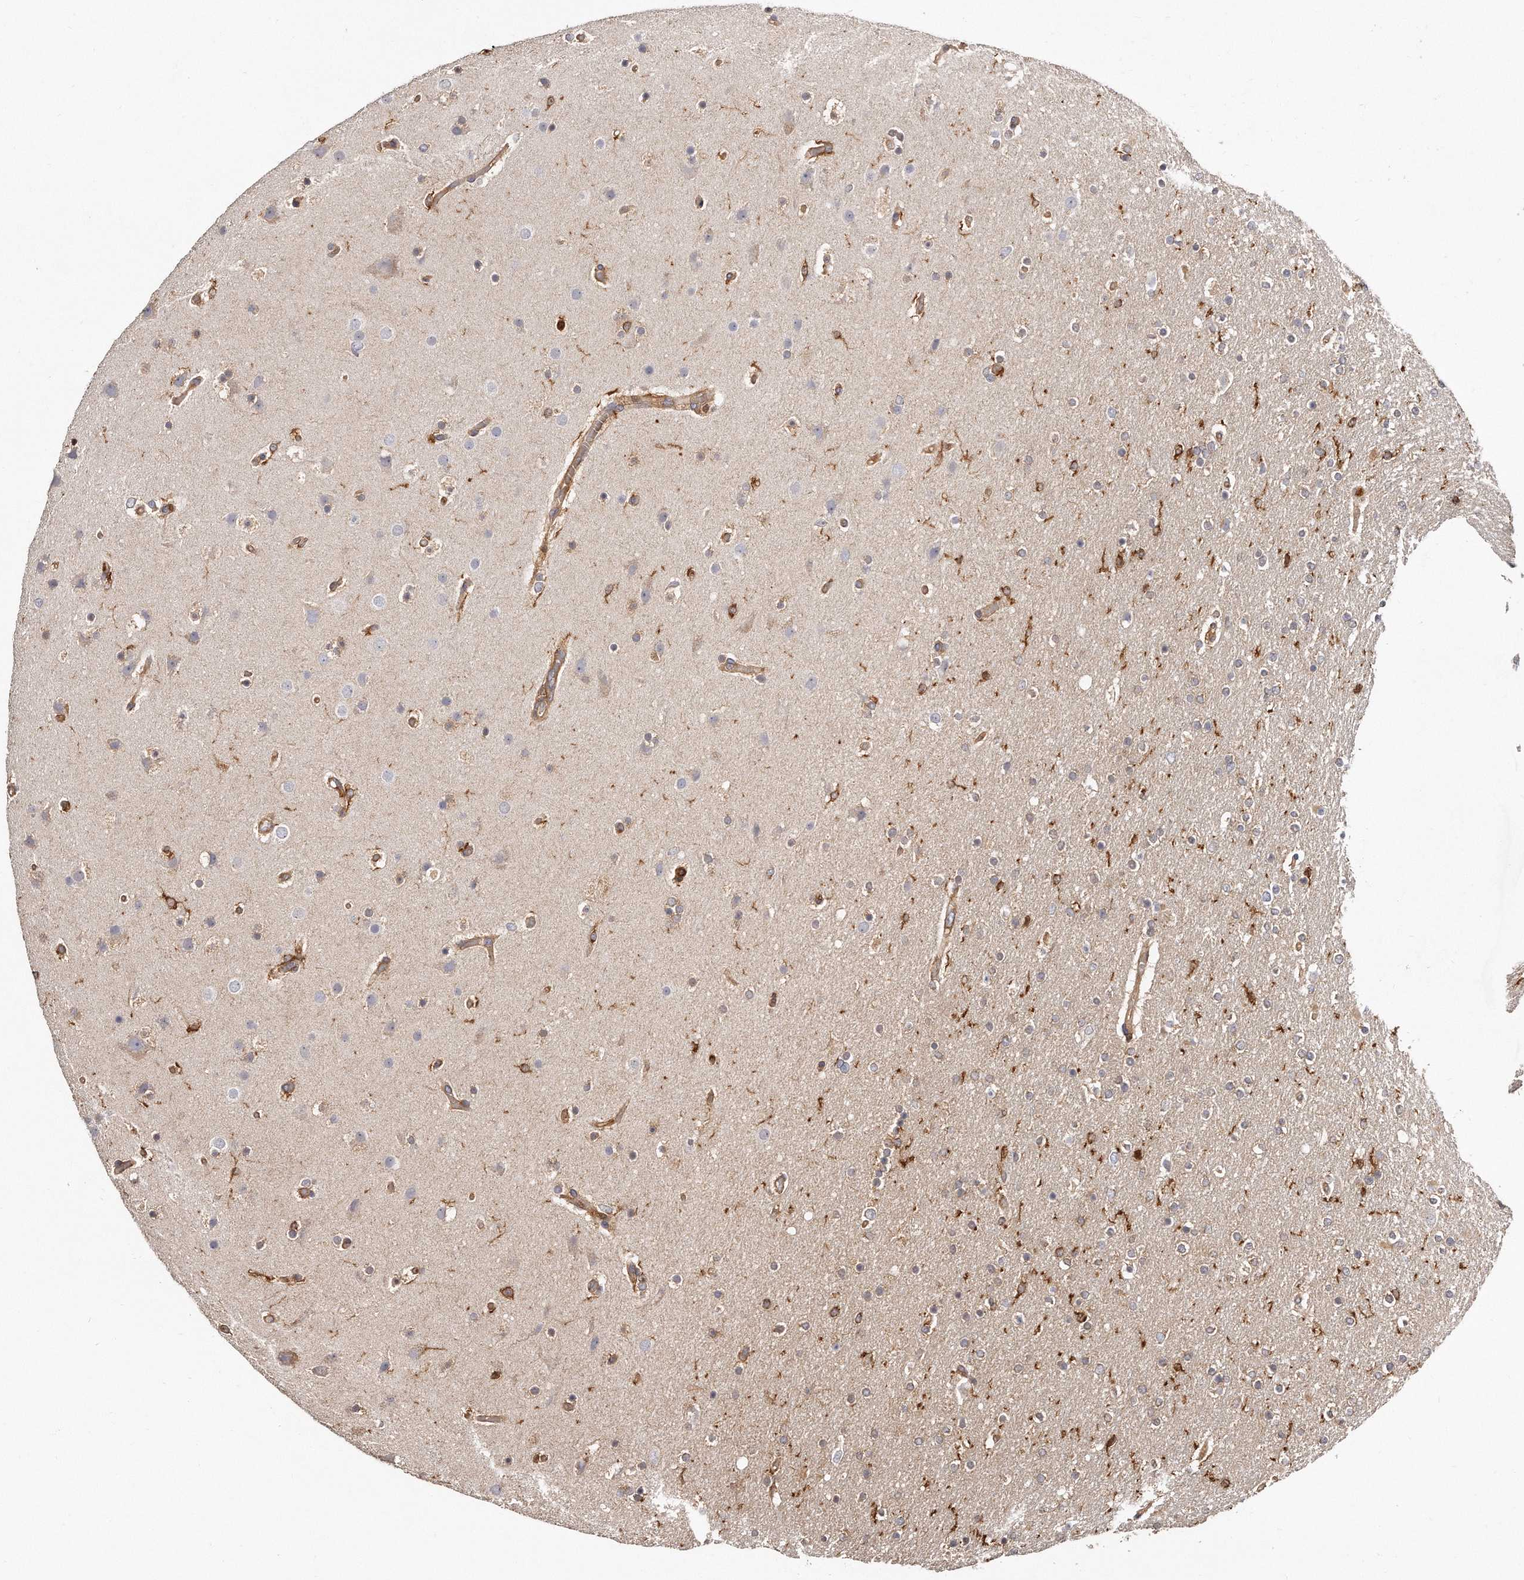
{"staining": {"intensity": "negative", "quantity": "none", "location": "none"}, "tissue": "glioma", "cell_type": "Tumor cells", "image_type": "cancer", "snomed": [{"axis": "morphology", "description": "Glioma, malignant, High grade"}, {"axis": "topography", "description": "Cerebral cortex"}], "caption": "IHC micrograph of neoplastic tissue: malignant high-grade glioma stained with DAB reveals no significant protein staining in tumor cells.", "gene": "CAP1", "patient": {"sex": "female", "age": 36}}